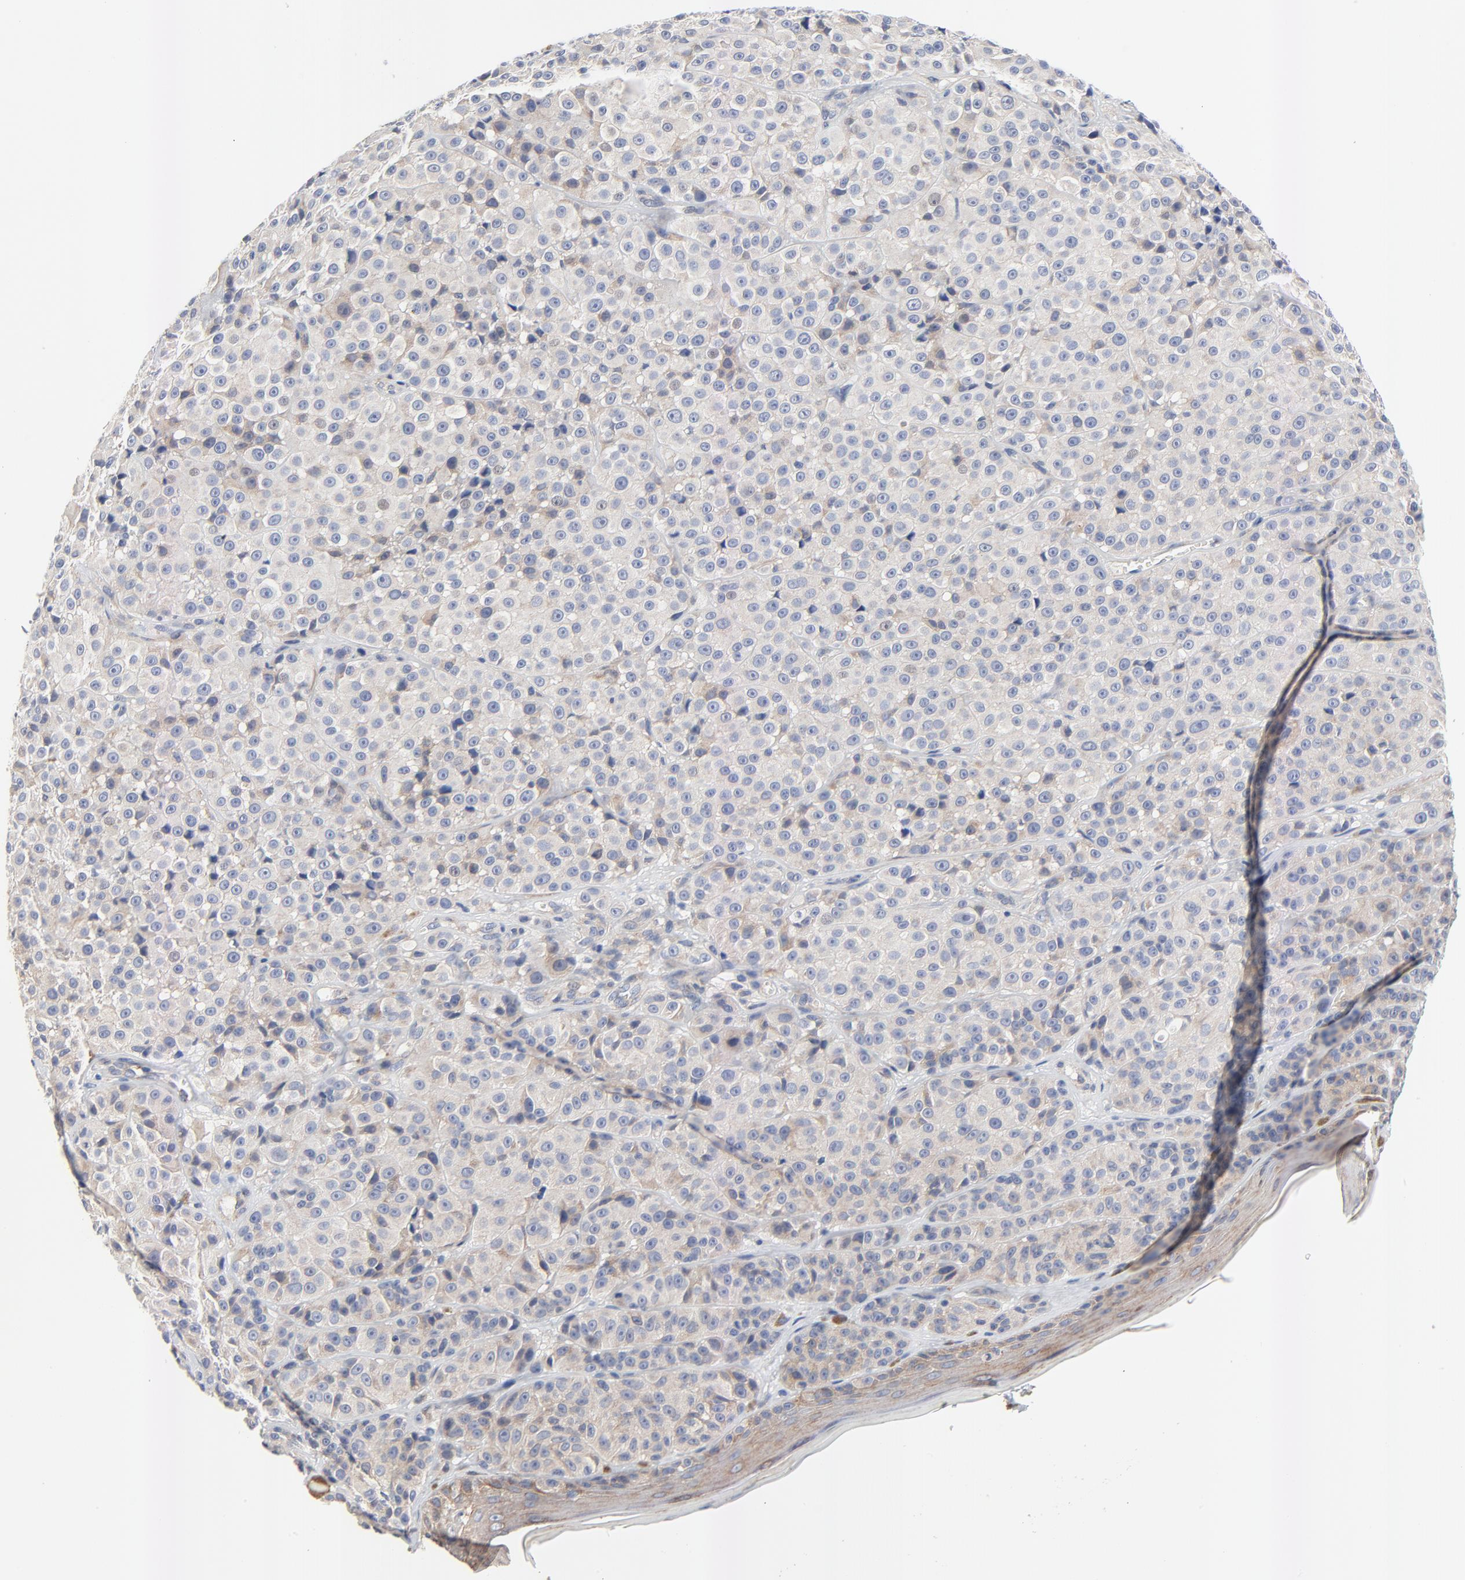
{"staining": {"intensity": "weak", "quantity": "<25%", "location": "cytoplasmic/membranous"}, "tissue": "melanoma", "cell_type": "Tumor cells", "image_type": "cancer", "snomed": [{"axis": "morphology", "description": "Malignant melanoma, NOS"}, {"axis": "topography", "description": "Skin"}], "caption": "This photomicrograph is of melanoma stained with immunohistochemistry to label a protein in brown with the nuclei are counter-stained blue. There is no positivity in tumor cells.", "gene": "VAV2", "patient": {"sex": "female", "age": 75}}